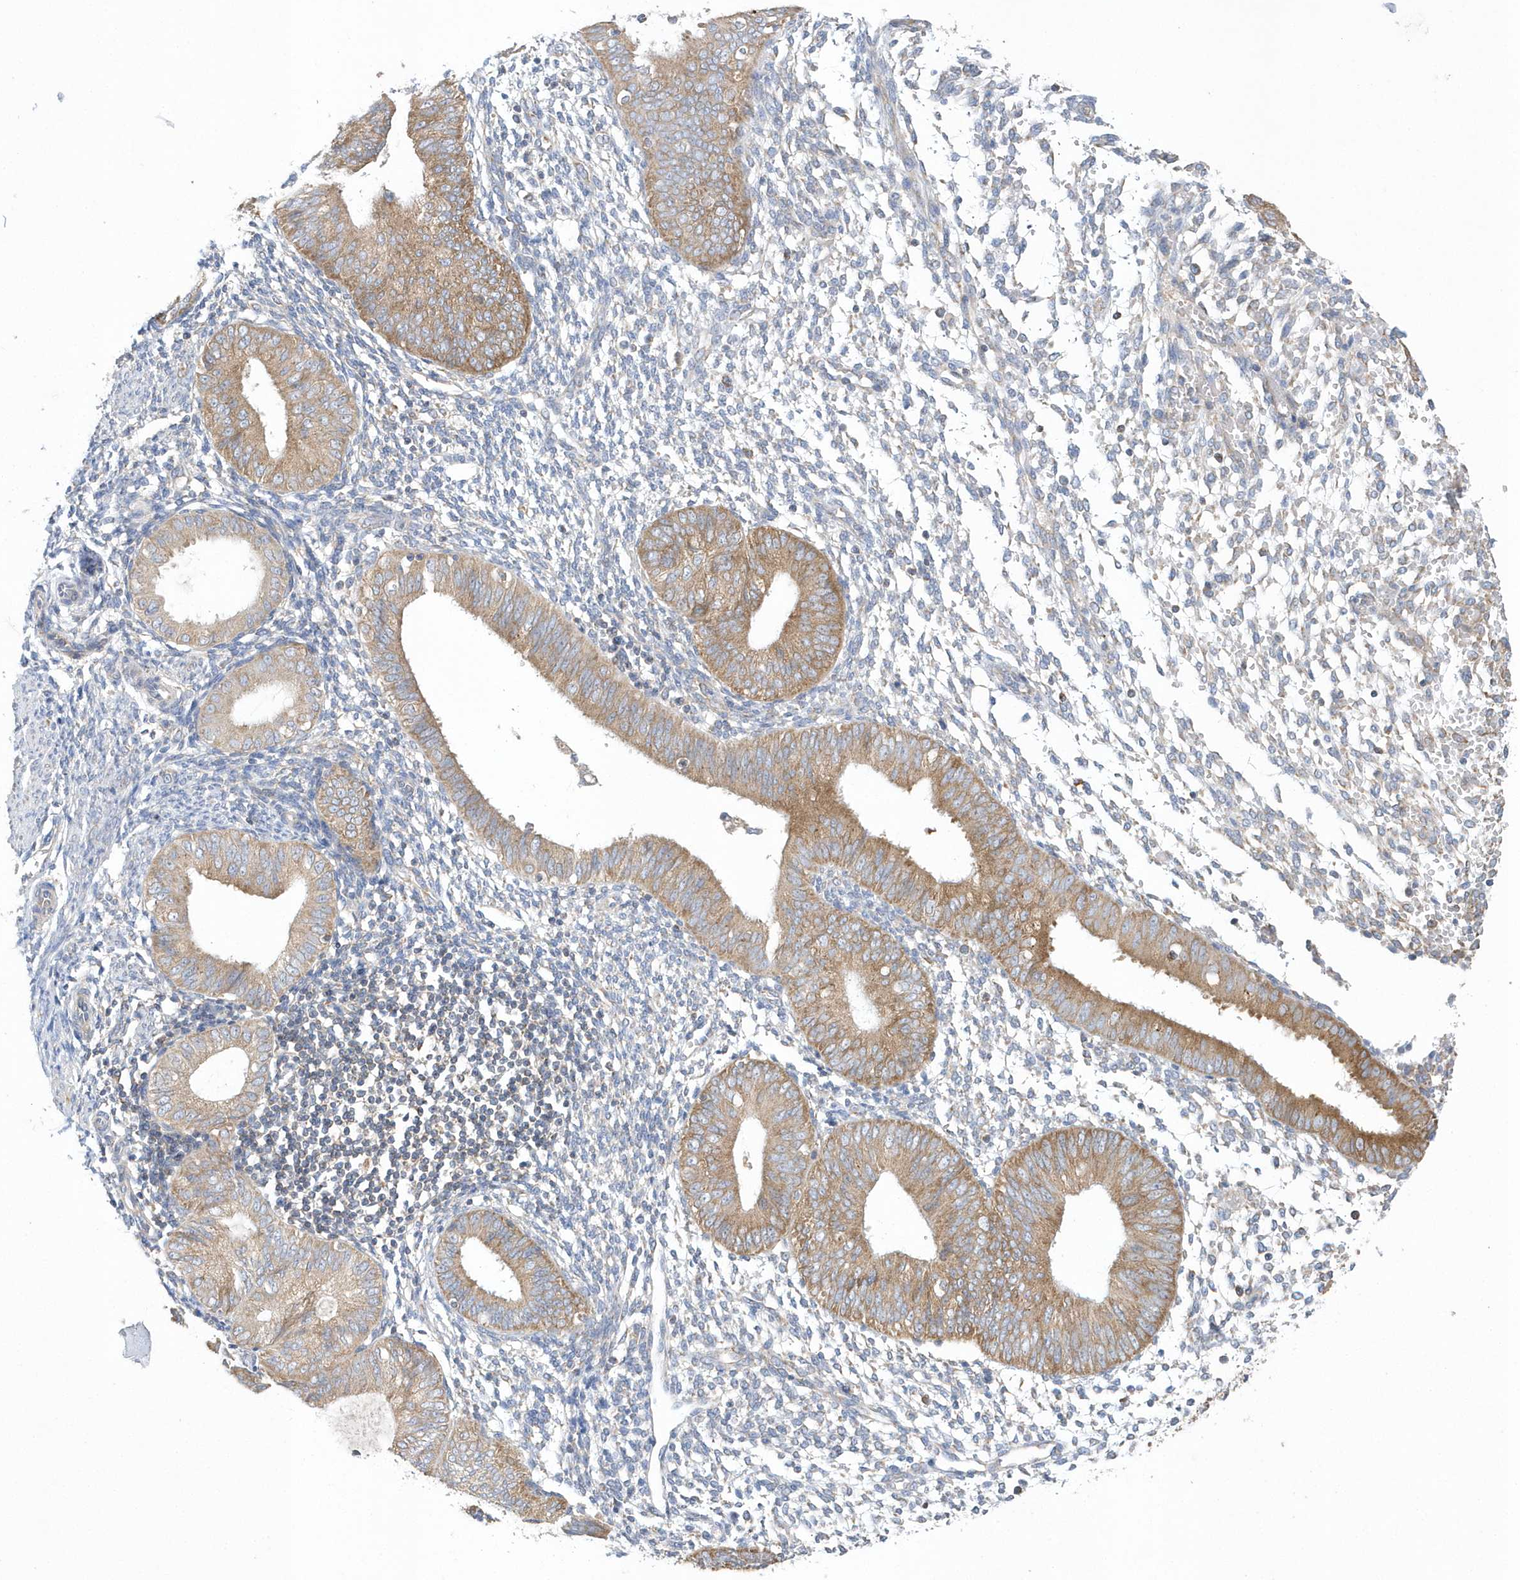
{"staining": {"intensity": "weak", "quantity": "25%-75%", "location": "cytoplasmic/membranous"}, "tissue": "endometrium", "cell_type": "Cells in endometrial stroma", "image_type": "normal", "snomed": [{"axis": "morphology", "description": "Normal tissue, NOS"}, {"axis": "topography", "description": "Uterus"}, {"axis": "topography", "description": "Endometrium"}], "caption": "IHC histopathology image of unremarkable human endometrium stained for a protein (brown), which reveals low levels of weak cytoplasmic/membranous expression in about 25%-75% of cells in endometrial stroma.", "gene": "SPATA5", "patient": {"sex": "female", "age": 48}}